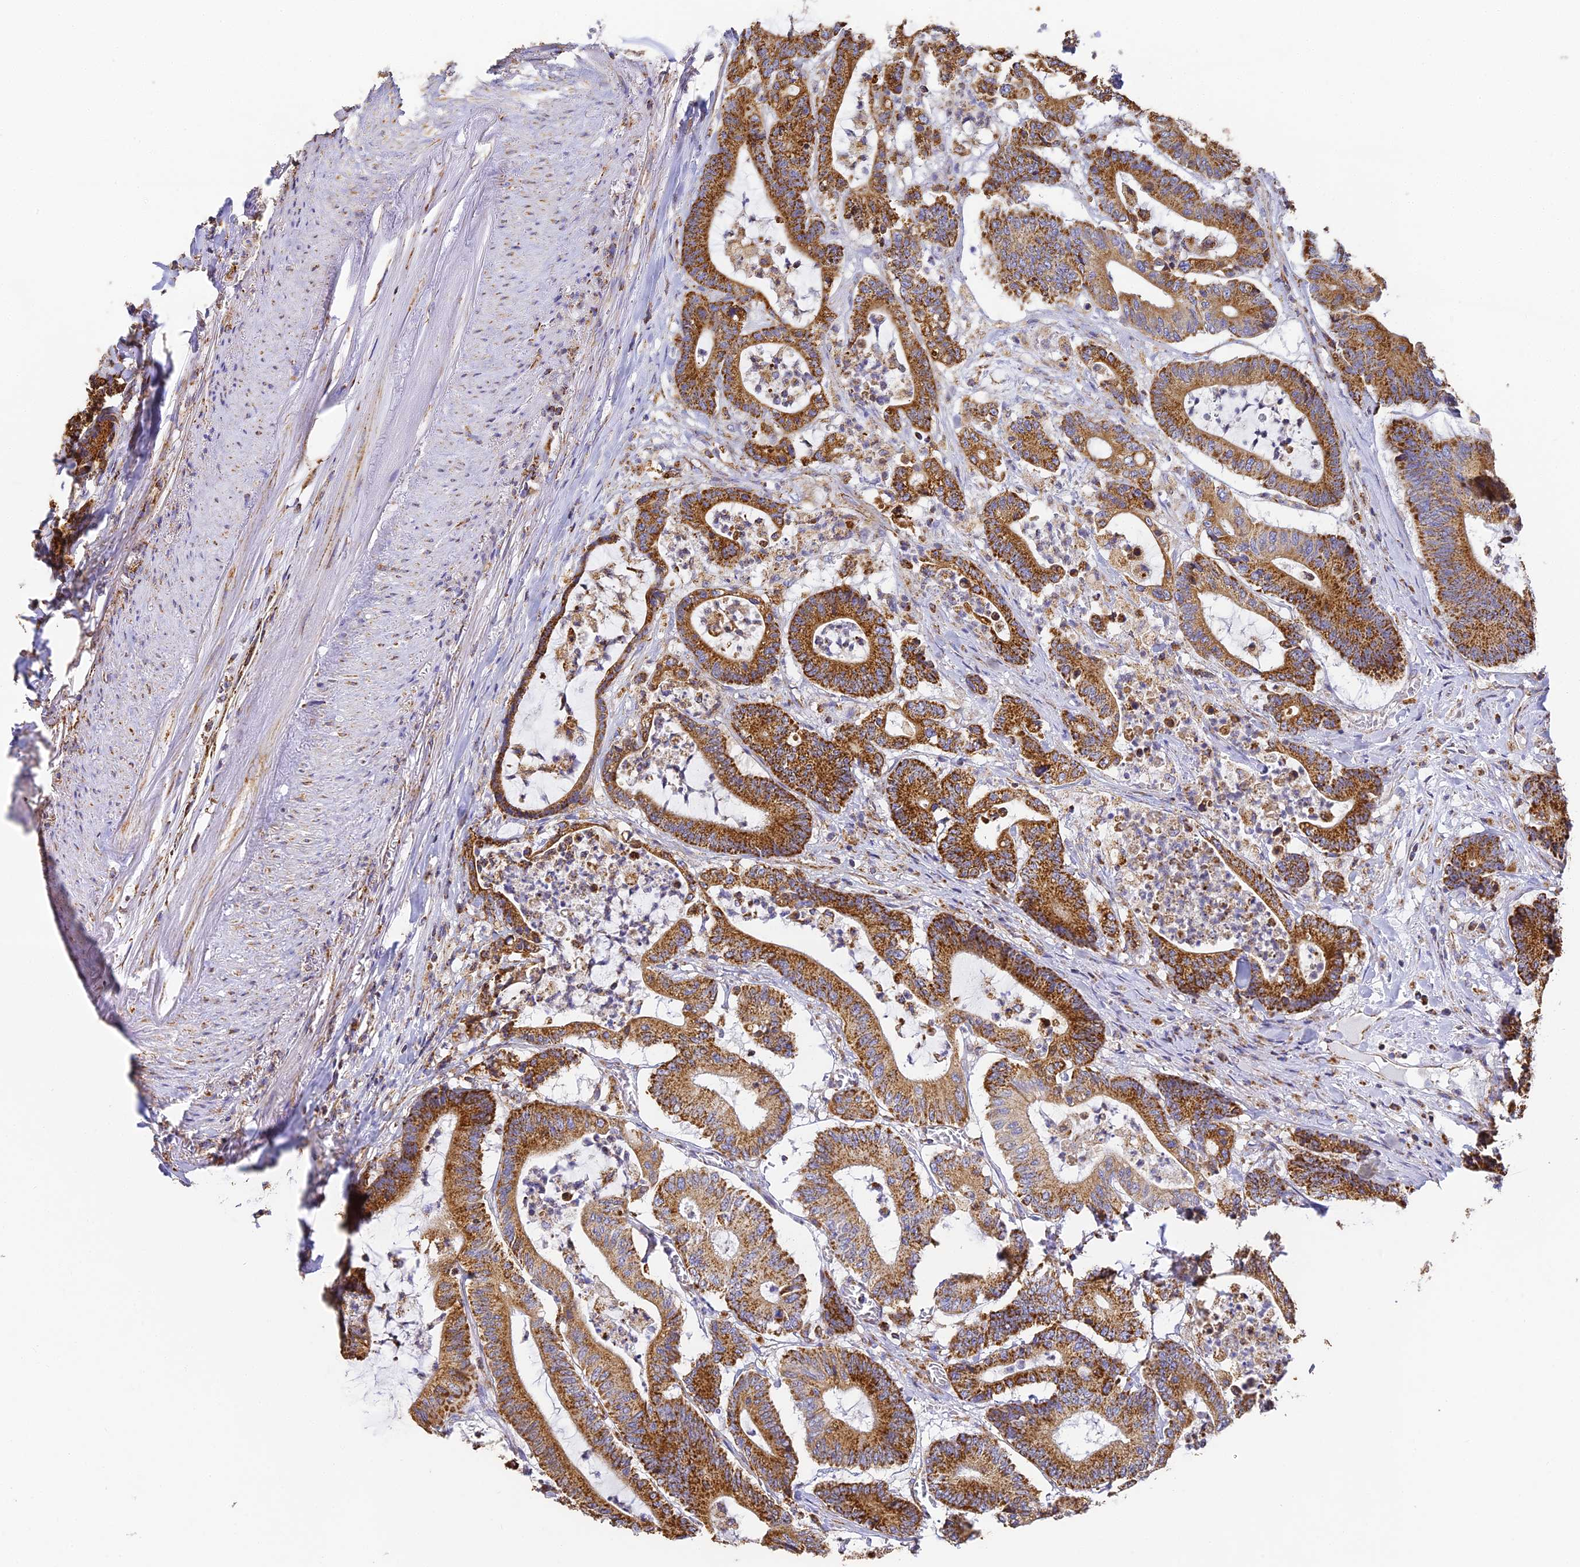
{"staining": {"intensity": "strong", "quantity": ">75%", "location": "cytoplasmic/membranous"}, "tissue": "colorectal cancer", "cell_type": "Tumor cells", "image_type": "cancer", "snomed": [{"axis": "morphology", "description": "Adenocarcinoma, NOS"}, {"axis": "topography", "description": "Colon"}], "caption": "Protein expression analysis of adenocarcinoma (colorectal) exhibits strong cytoplasmic/membranous positivity in approximately >75% of tumor cells.", "gene": "COX6C", "patient": {"sex": "female", "age": 84}}